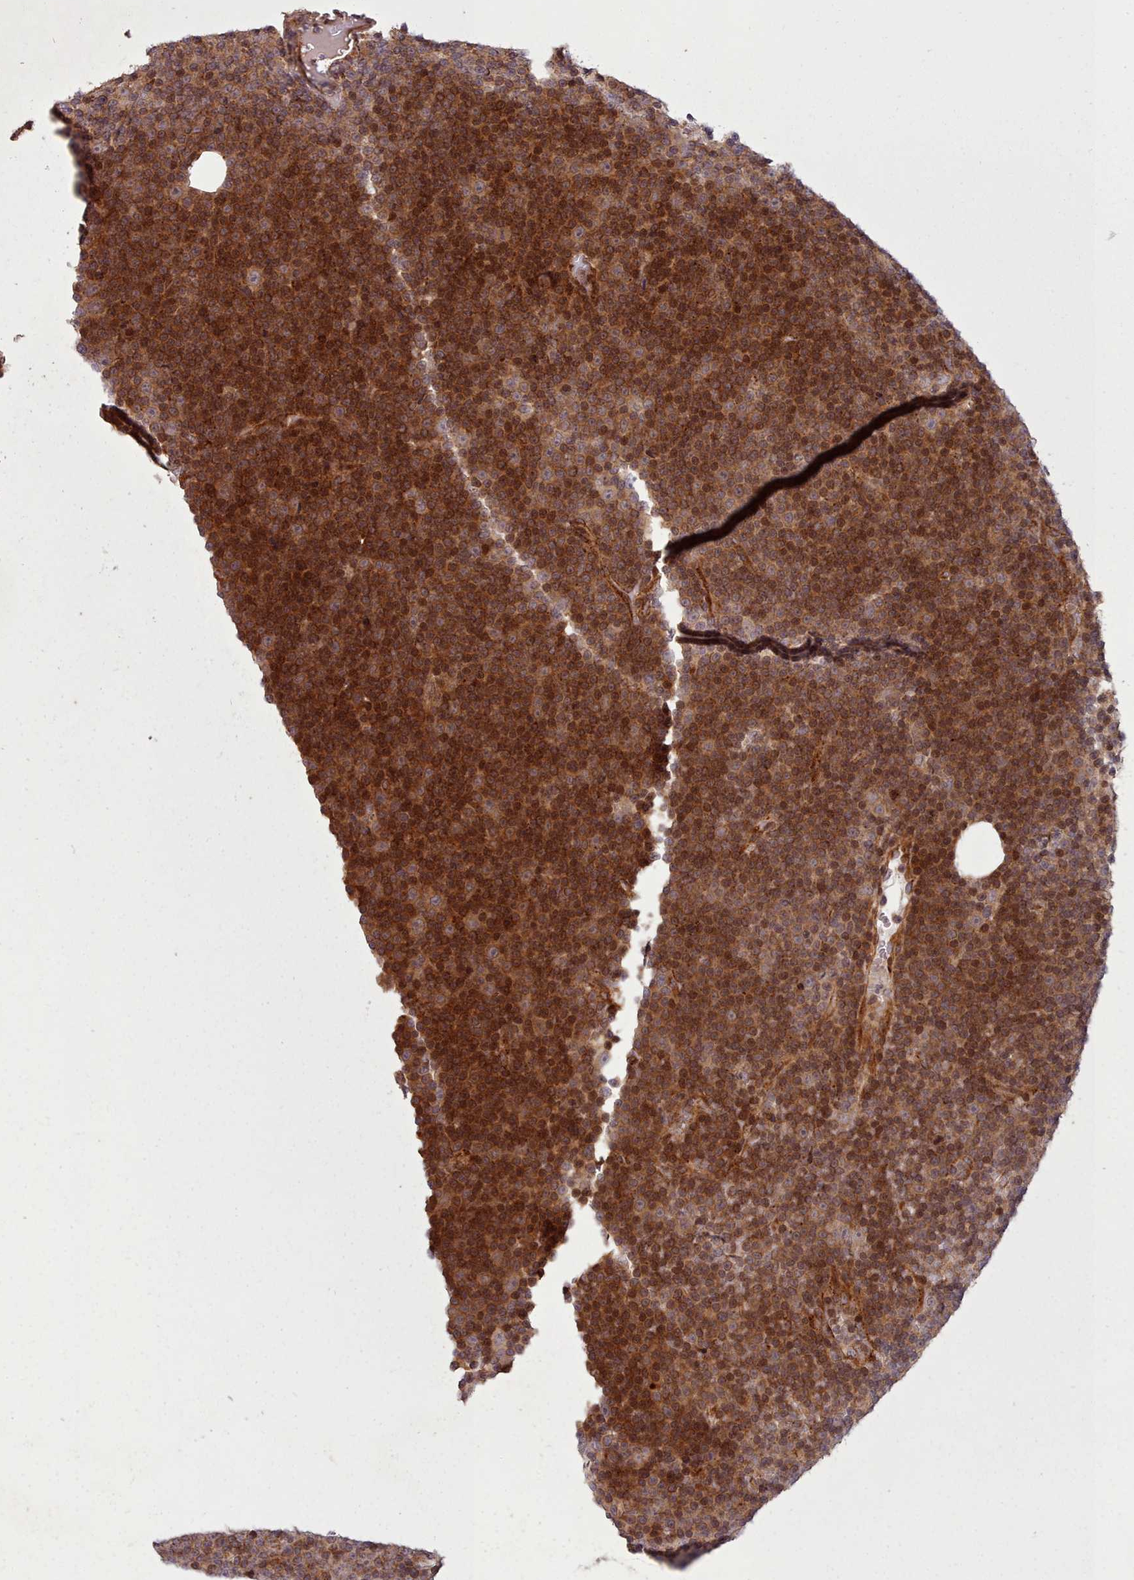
{"staining": {"intensity": "strong", "quantity": "25%-75%", "location": "cytoplasmic/membranous,nuclear"}, "tissue": "lymphoma", "cell_type": "Tumor cells", "image_type": "cancer", "snomed": [{"axis": "morphology", "description": "Malignant lymphoma, non-Hodgkin's type, Low grade"}, {"axis": "topography", "description": "Lymph node"}], "caption": "This photomicrograph demonstrates lymphoma stained with immunohistochemistry to label a protein in brown. The cytoplasmic/membranous and nuclear of tumor cells show strong positivity for the protein. Nuclei are counter-stained blue.", "gene": "NLRP7", "patient": {"sex": "female", "age": 67}}